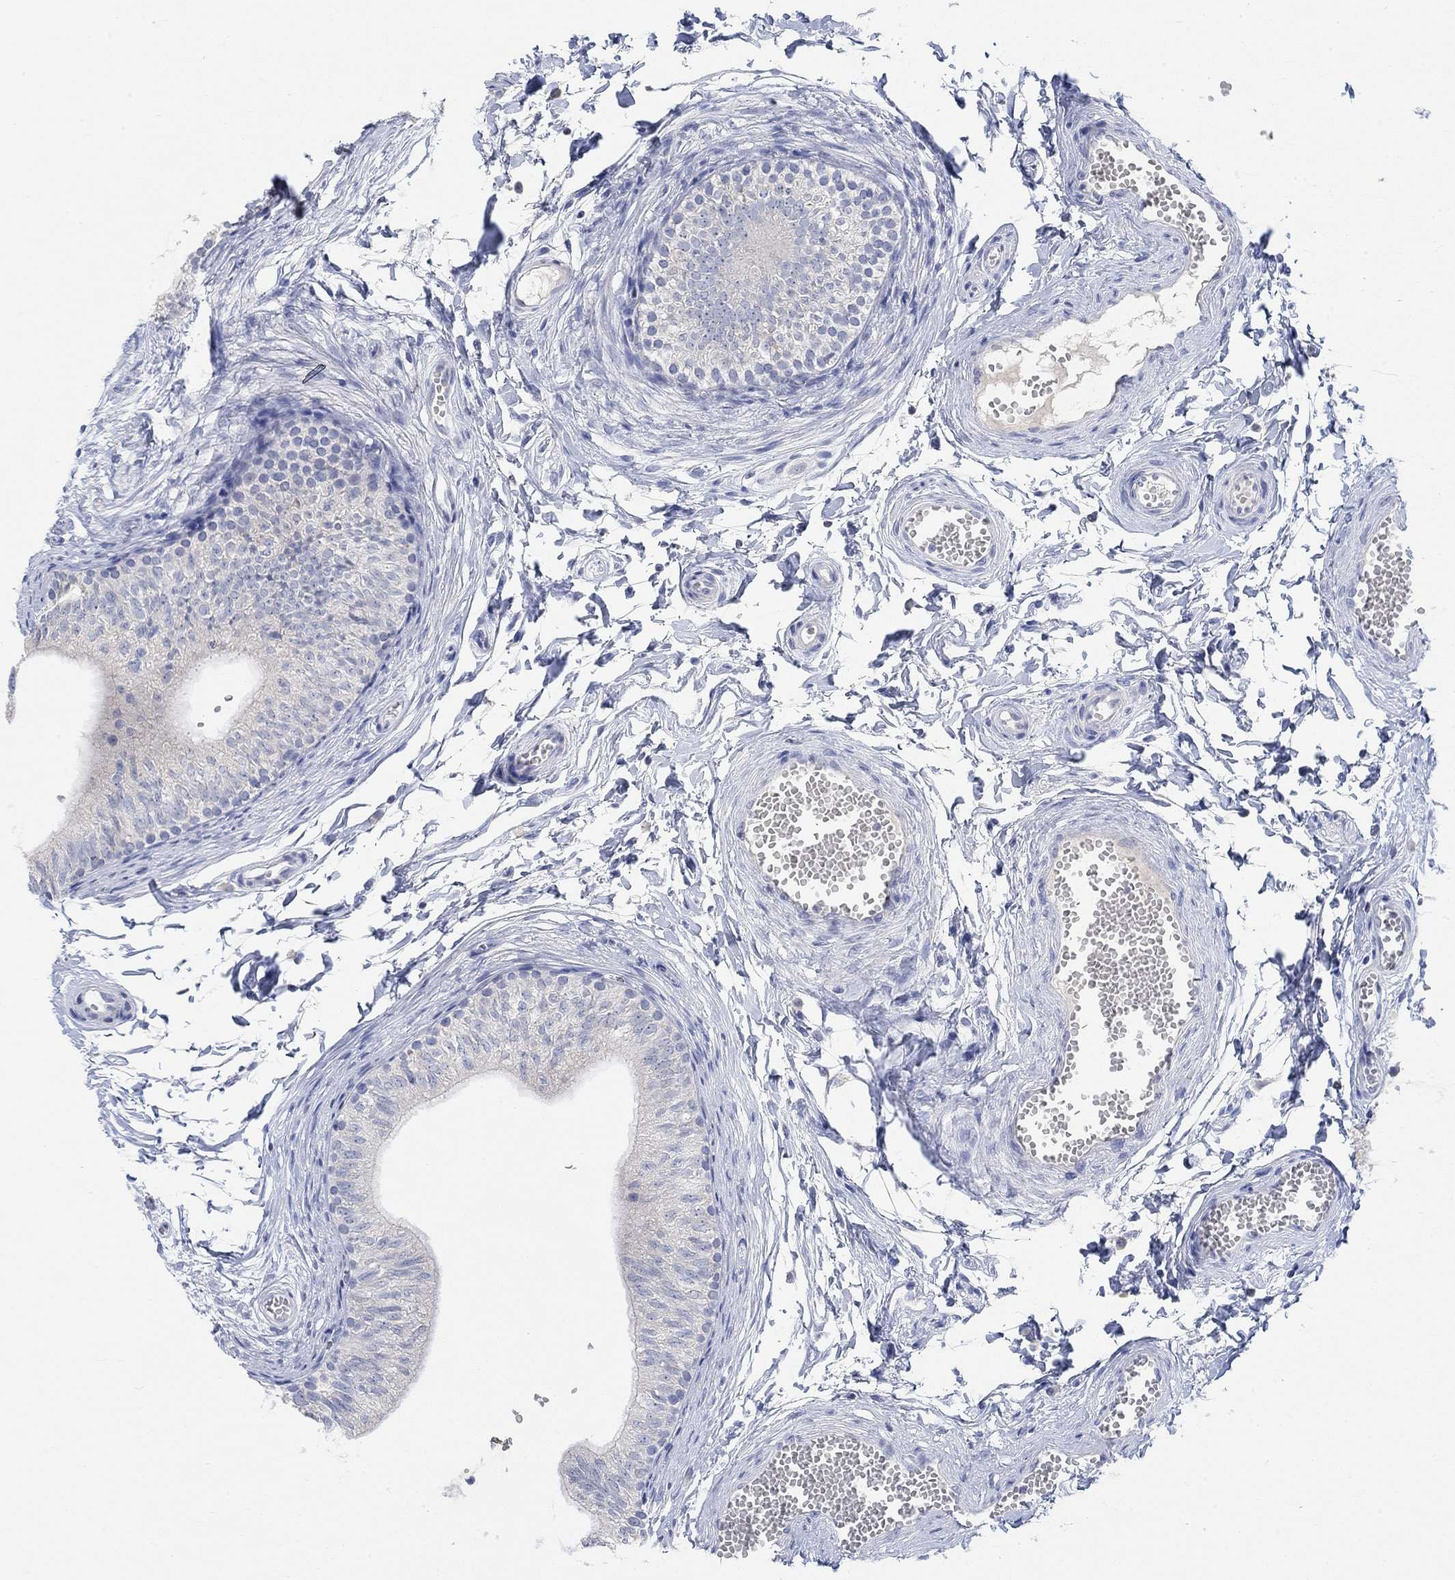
{"staining": {"intensity": "negative", "quantity": "none", "location": "none"}, "tissue": "epididymis", "cell_type": "Glandular cells", "image_type": "normal", "snomed": [{"axis": "morphology", "description": "Normal tissue, NOS"}, {"axis": "topography", "description": "Epididymis"}], "caption": "Immunohistochemistry of unremarkable human epididymis shows no expression in glandular cells. (DAB immunohistochemistry (IHC) visualized using brightfield microscopy, high magnification).", "gene": "ATP6V1E2", "patient": {"sex": "male", "age": 22}}